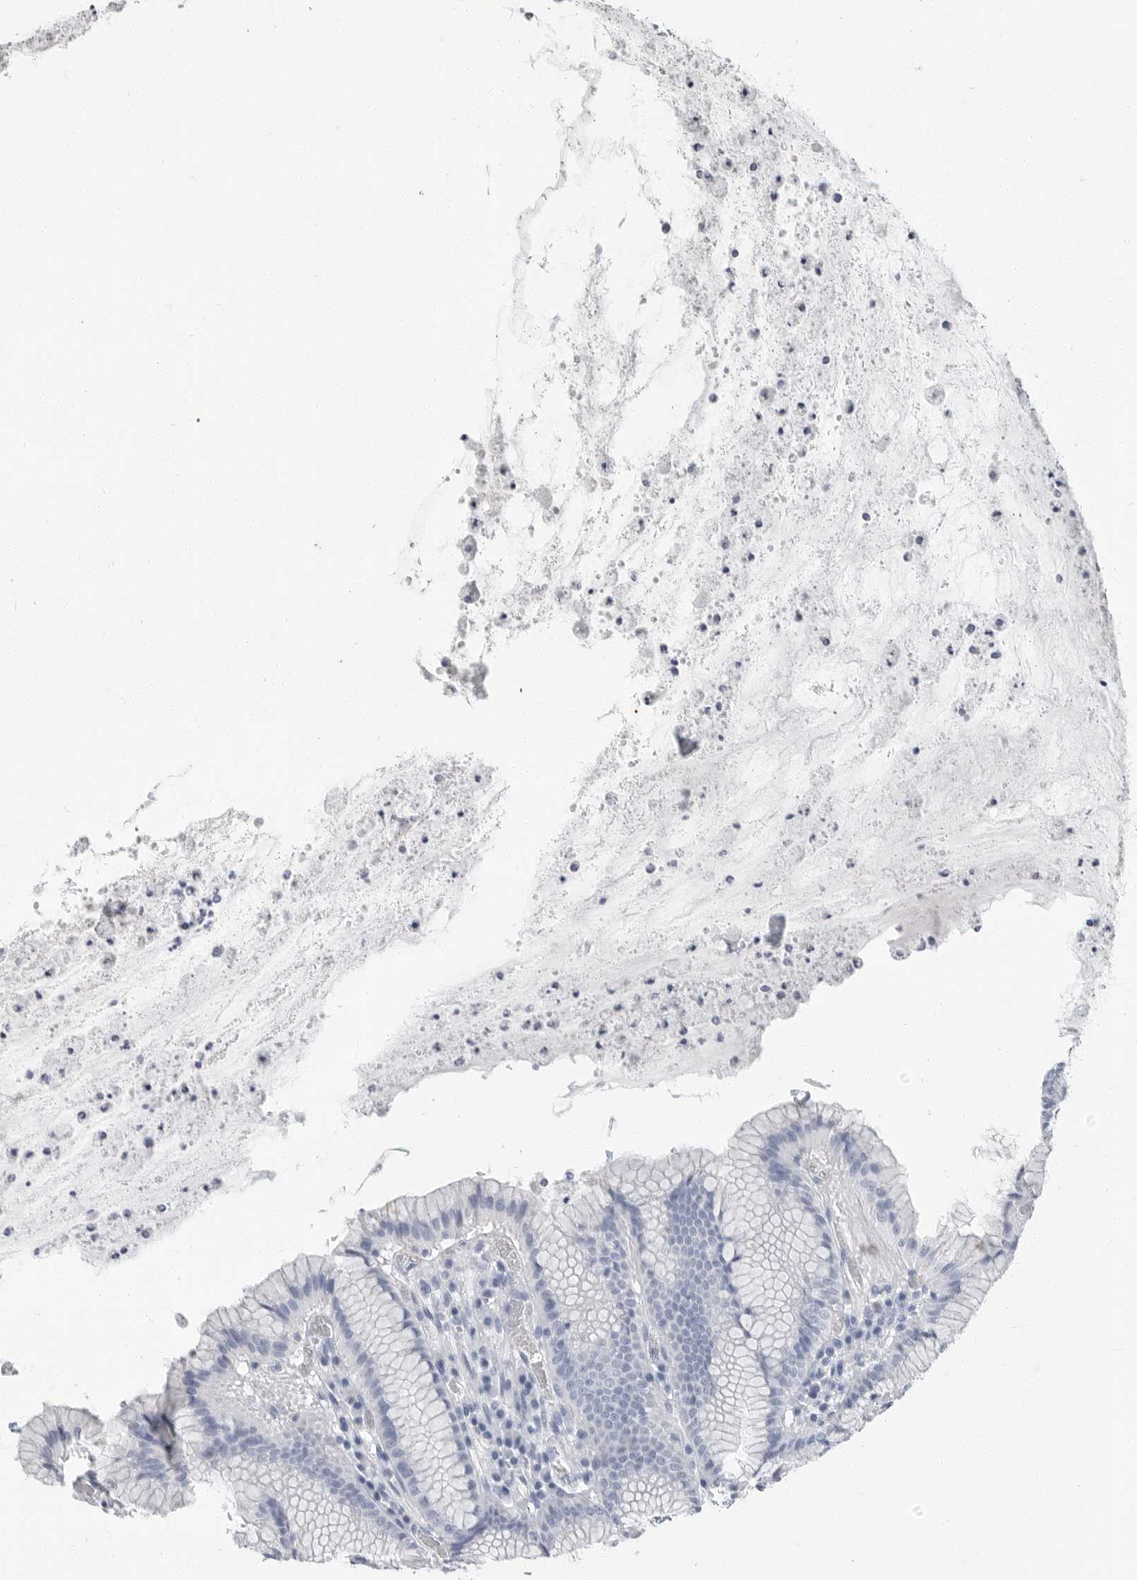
{"staining": {"intensity": "moderate", "quantity": "<25%", "location": "cytoplasmic/membranous"}, "tissue": "stomach", "cell_type": "Glandular cells", "image_type": "normal", "snomed": [{"axis": "morphology", "description": "Normal tissue, NOS"}, {"axis": "topography", "description": "Stomach"}], "caption": "Immunohistochemistry (IHC) staining of normal stomach, which exhibits low levels of moderate cytoplasmic/membranous positivity in about <25% of glandular cells indicating moderate cytoplasmic/membranous protein positivity. The staining was performed using DAB (brown) for protein detection and nuclei were counterstained in hematoxylin (blue).", "gene": "PLN", "patient": {"sex": "male", "age": 55}}